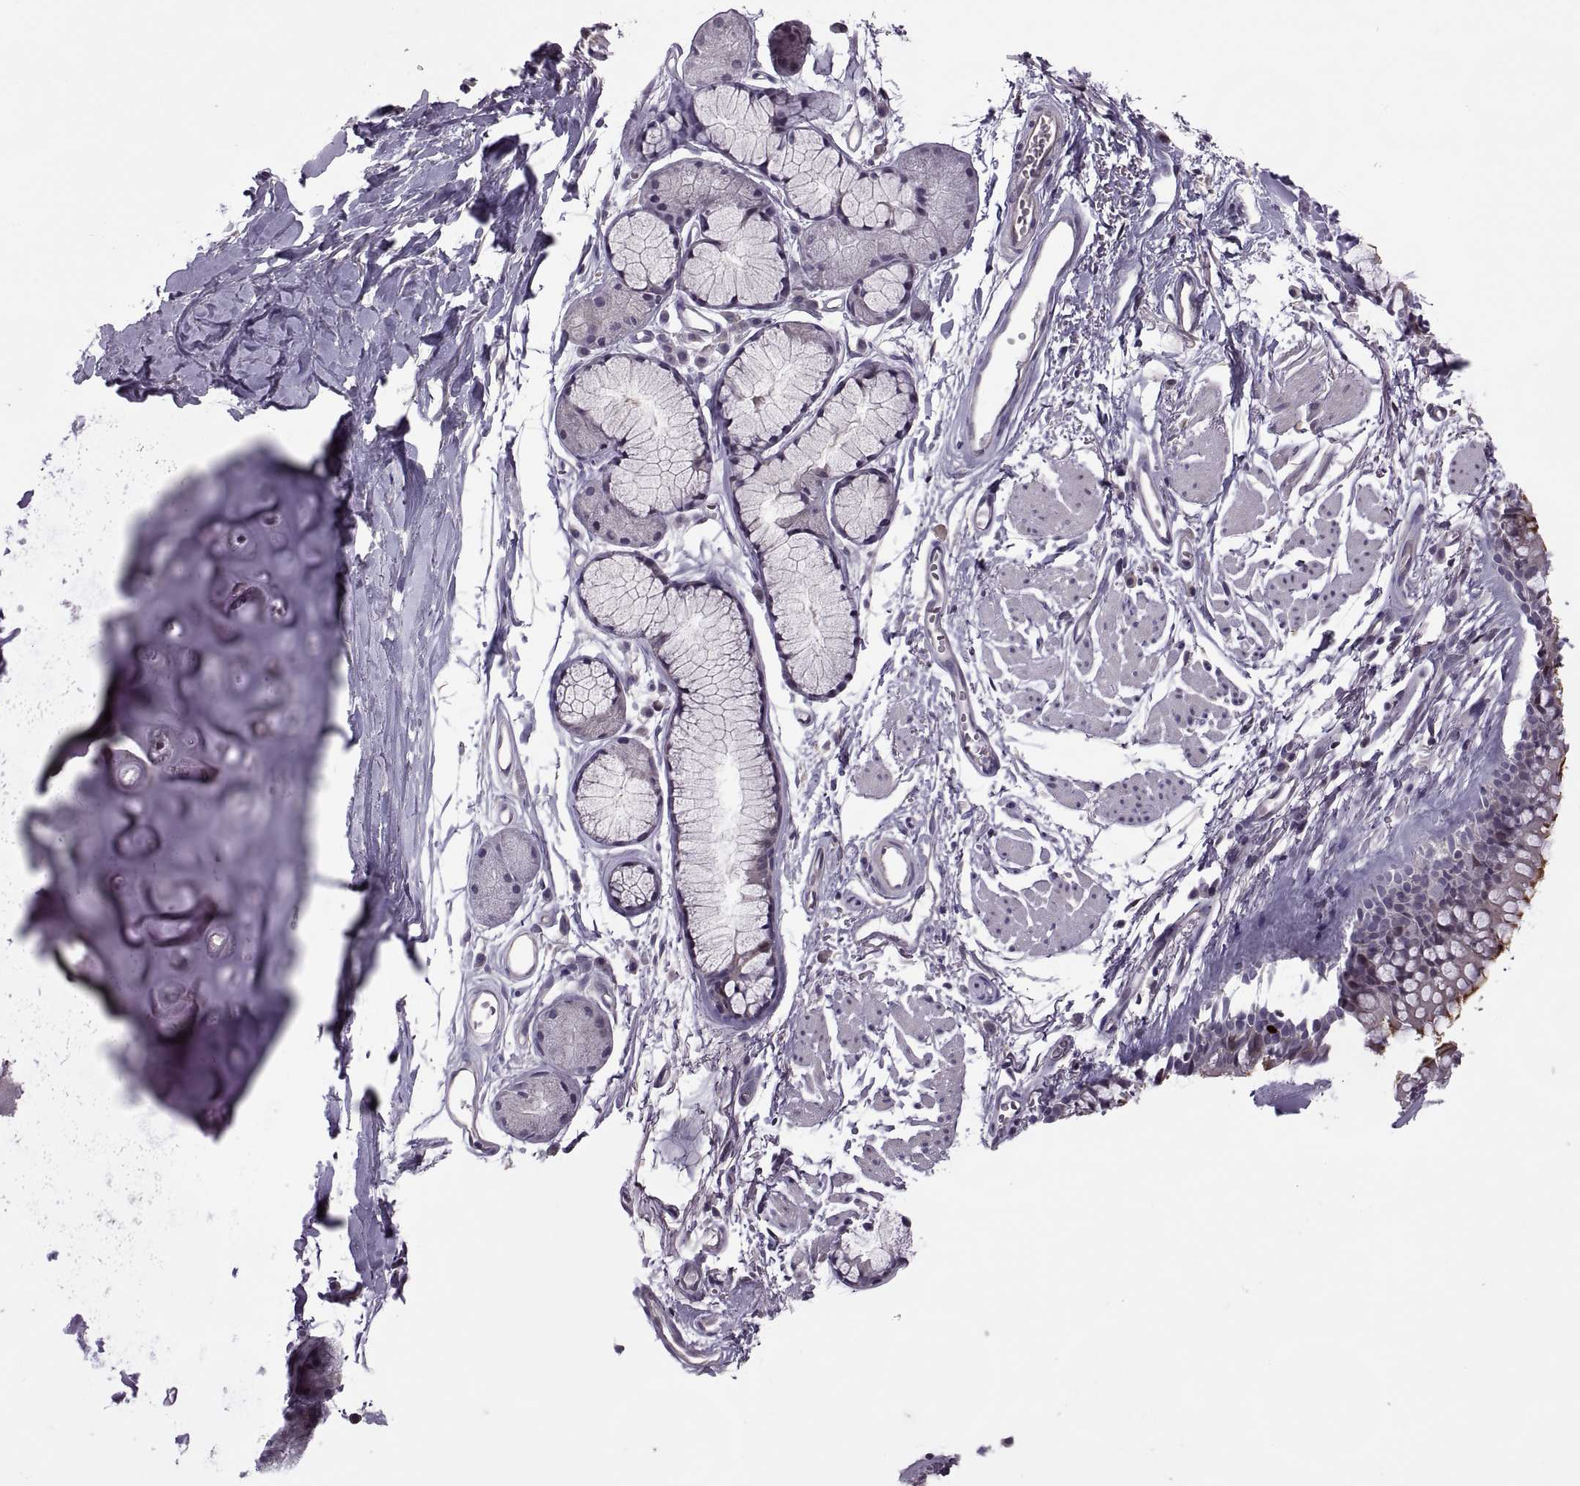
{"staining": {"intensity": "negative", "quantity": "none", "location": "none"}, "tissue": "soft tissue", "cell_type": "Chondrocytes", "image_type": "normal", "snomed": [{"axis": "morphology", "description": "Normal tissue, NOS"}, {"axis": "topography", "description": "Cartilage tissue"}, {"axis": "topography", "description": "Bronchus"}], "caption": "A high-resolution image shows immunohistochemistry (IHC) staining of benign soft tissue, which reveals no significant expression in chondrocytes.", "gene": "ODF3", "patient": {"sex": "female", "age": 79}}